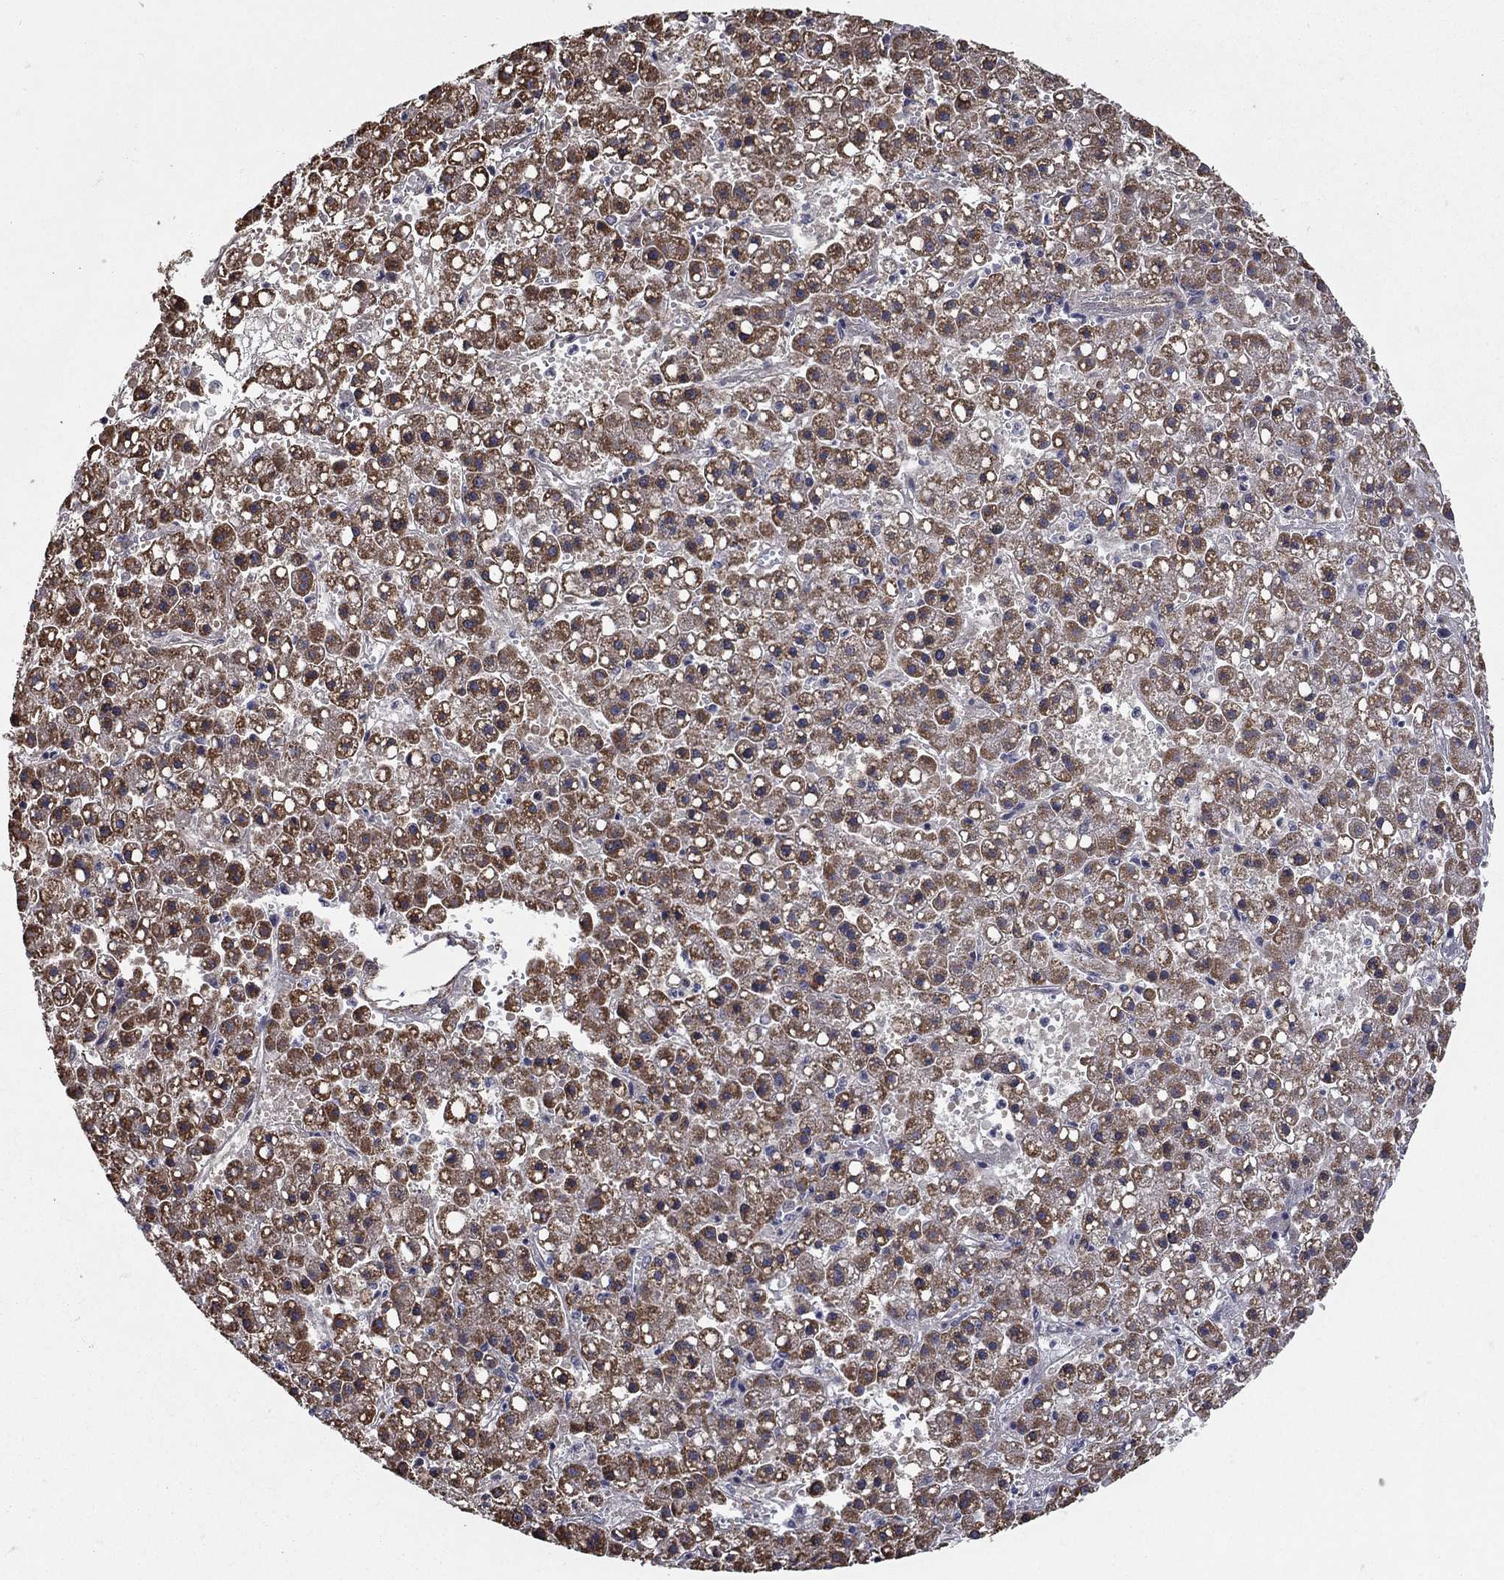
{"staining": {"intensity": "moderate", "quantity": ">75%", "location": "cytoplasmic/membranous"}, "tissue": "liver cancer", "cell_type": "Tumor cells", "image_type": "cancer", "snomed": [{"axis": "morphology", "description": "Carcinoma, Hepatocellular, NOS"}, {"axis": "topography", "description": "Liver"}], "caption": "Immunohistochemical staining of liver cancer (hepatocellular carcinoma) demonstrates medium levels of moderate cytoplasmic/membranous protein positivity in approximately >75% of tumor cells.", "gene": "RIGI", "patient": {"sex": "male", "age": 67}}